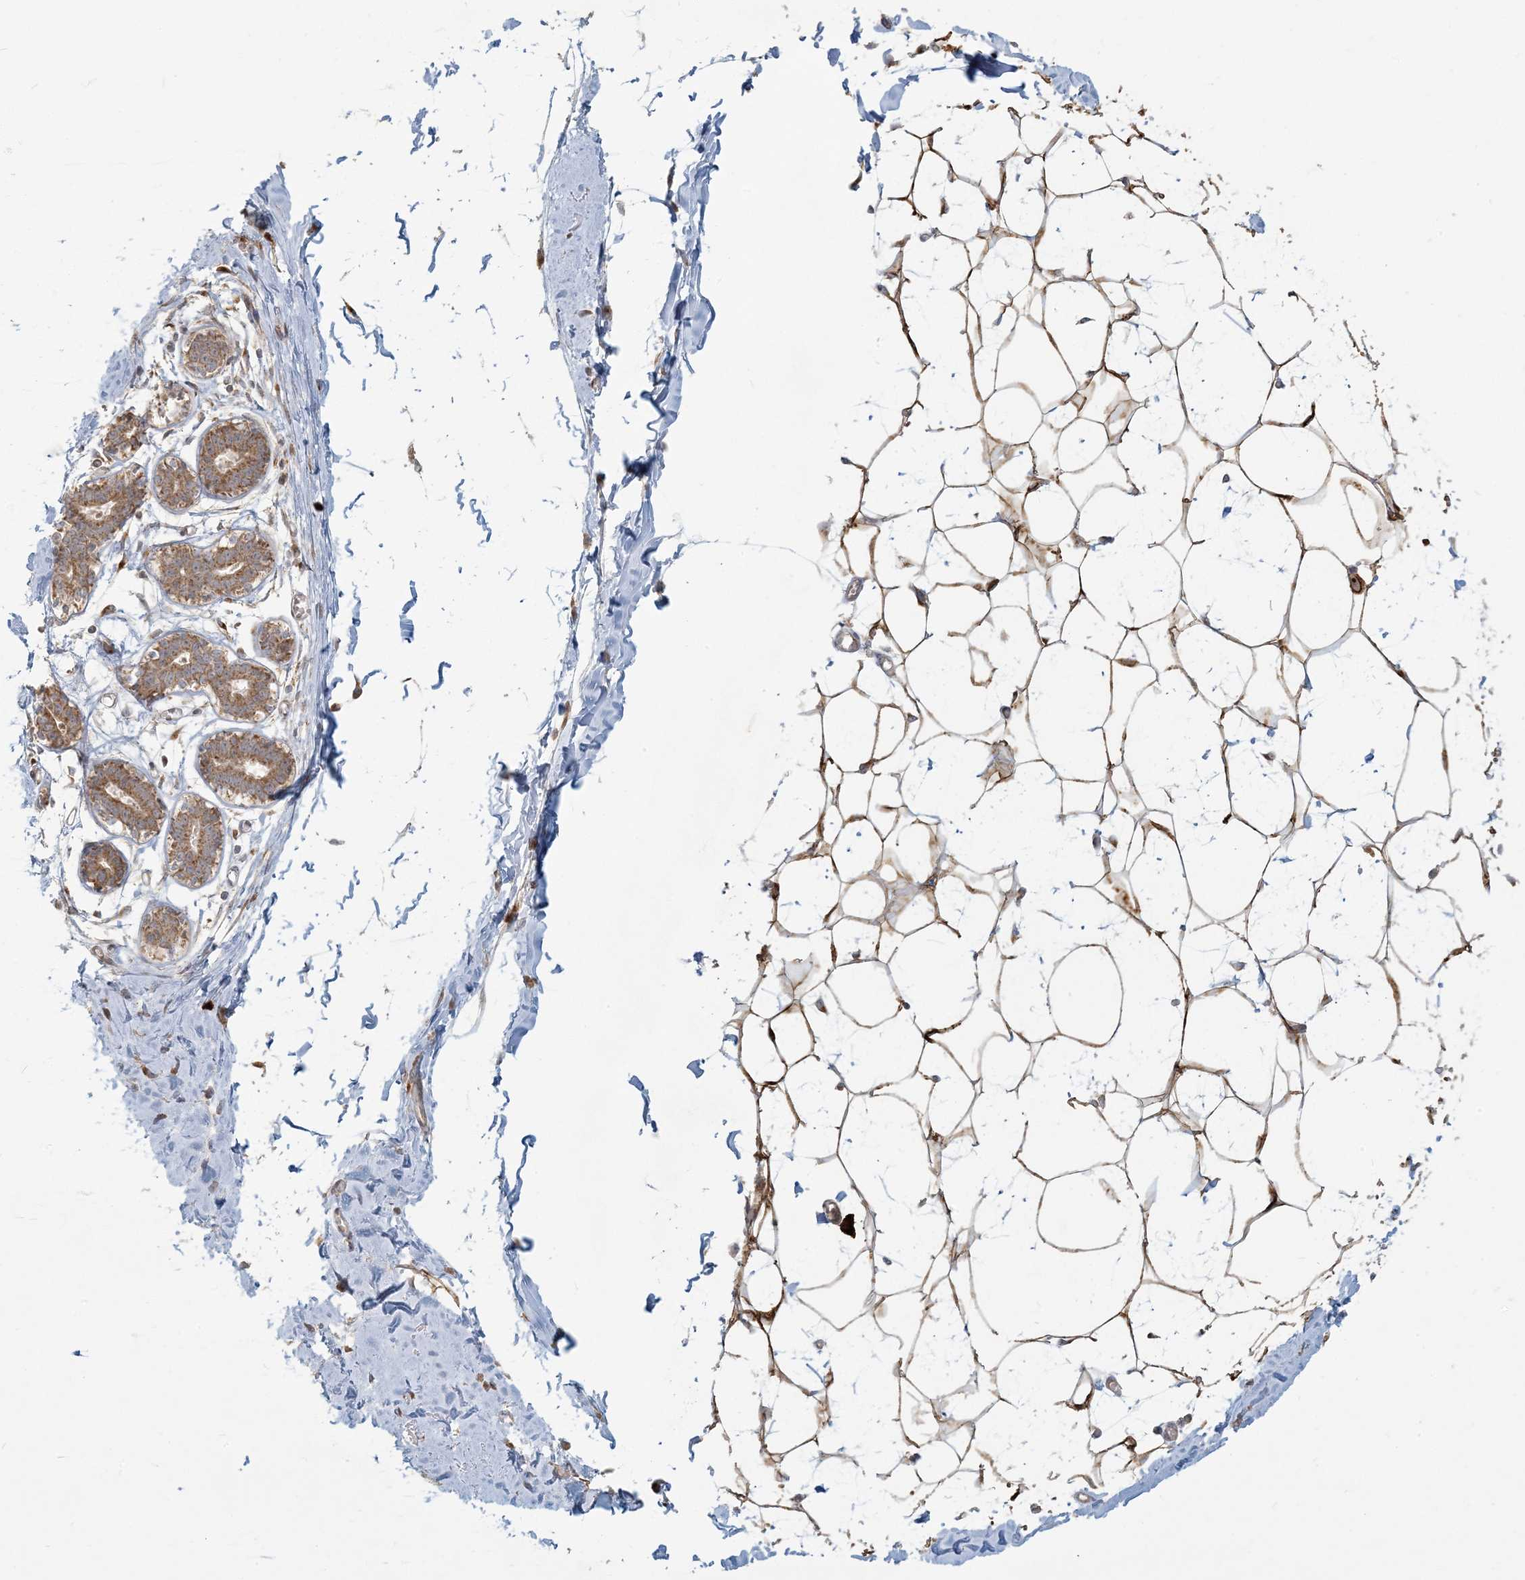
{"staining": {"intensity": "moderate", "quantity": ">75%", "location": "cytoplasmic/membranous"}, "tissue": "breast", "cell_type": "Adipocytes", "image_type": "normal", "snomed": [{"axis": "morphology", "description": "Normal tissue, NOS"}, {"axis": "topography", "description": "Breast"}], "caption": "A medium amount of moderate cytoplasmic/membranous staining is identified in about >75% of adipocytes in unremarkable breast.", "gene": "MCAT", "patient": {"sex": "female", "age": 27}}